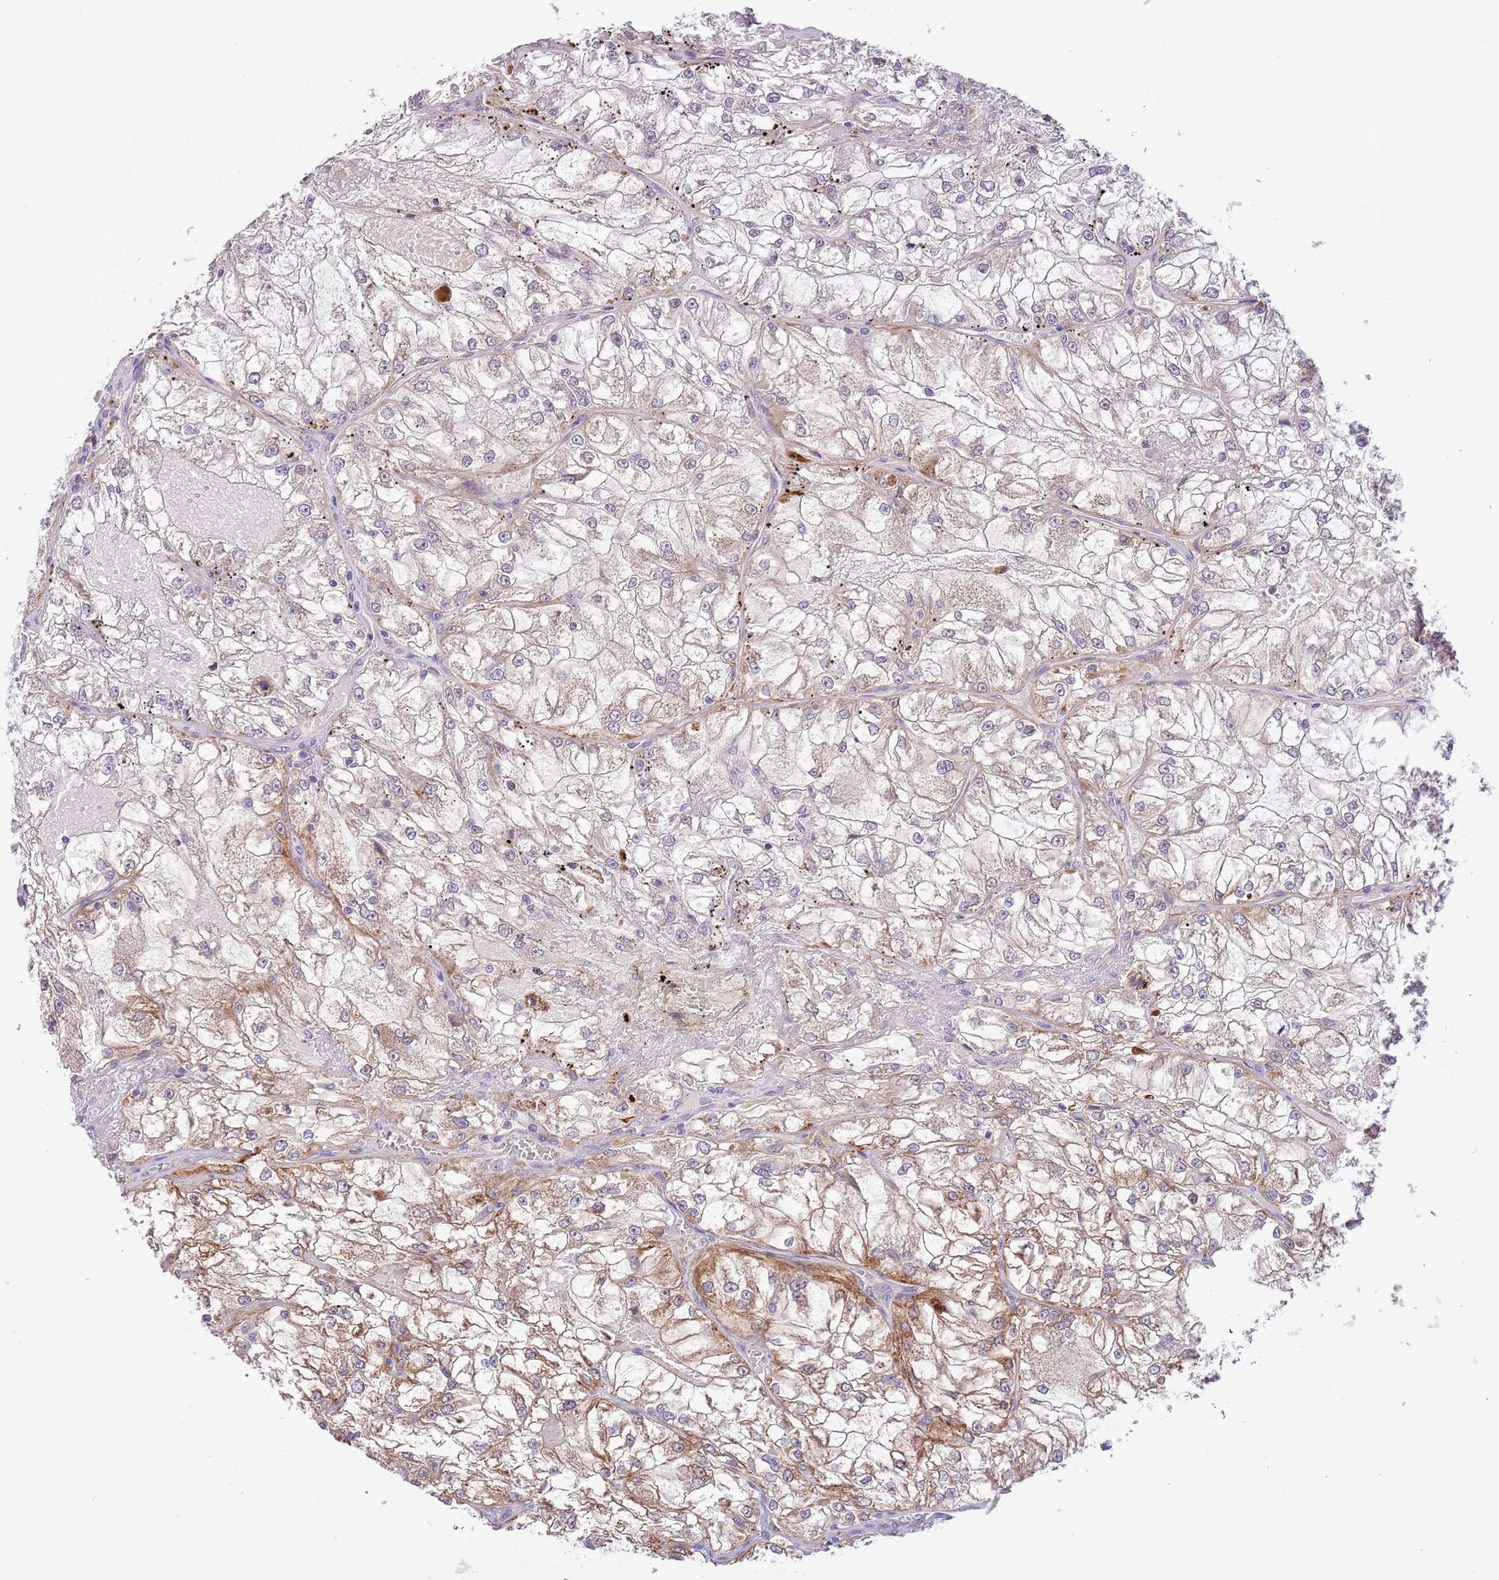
{"staining": {"intensity": "negative", "quantity": "none", "location": "none"}, "tissue": "renal cancer", "cell_type": "Tumor cells", "image_type": "cancer", "snomed": [{"axis": "morphology", "description": "Adenocarcinoma, NOS"}, {"axis": "topography", "description": "Kidney"}], "caption": "A high-resolution micrograph shows immunohistochemistry (IHC) staining of renal adenocarcinoma, which displays no significant positivity in tumor cells.", "gene": "ZNF658", "patient": {"sex": "female", "age": 72}}